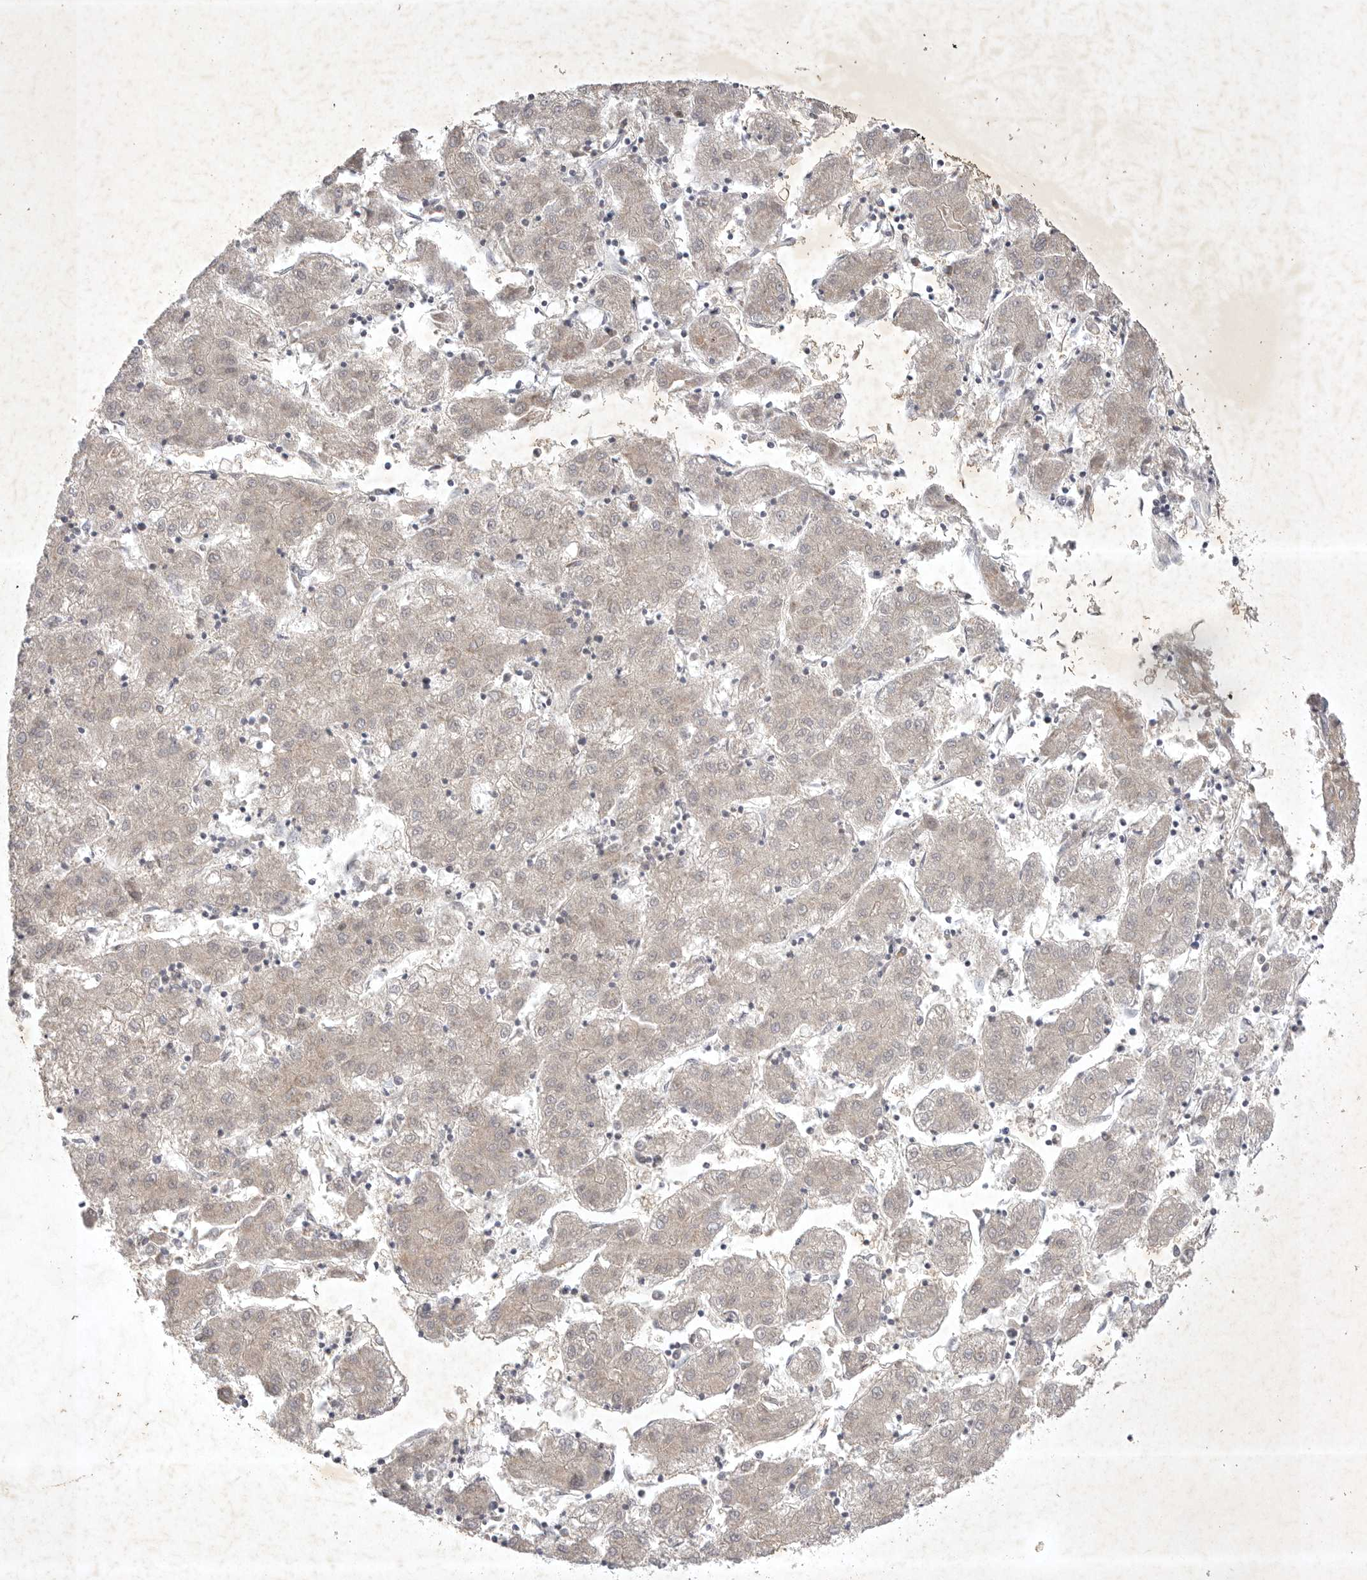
{"staining": {"intensity": "negative", "quantity": "none", "location": "none"}, "tissue": "liver cancer", "cell_type": "Tumor cells", "image_type": "cancer", "snomed": [{"axis": "morphology", "description": "Carcinoma, Hepatocellular, NOS"}, {"axis": "topography", "description": "Liver"}], "caption": "DAB immunohistochemical staining of hepatocellular carcinoma (liver) reveals no significant positivity in tumor cells. (Stains: DAB (3,3'-diaminobenzidine) IHC with hematoxylin counter stain, Microscopy: brightfield microscopy at high magnification).", "gene": "PTPDC1", "patient": {"sex": "male", "age": 72}}